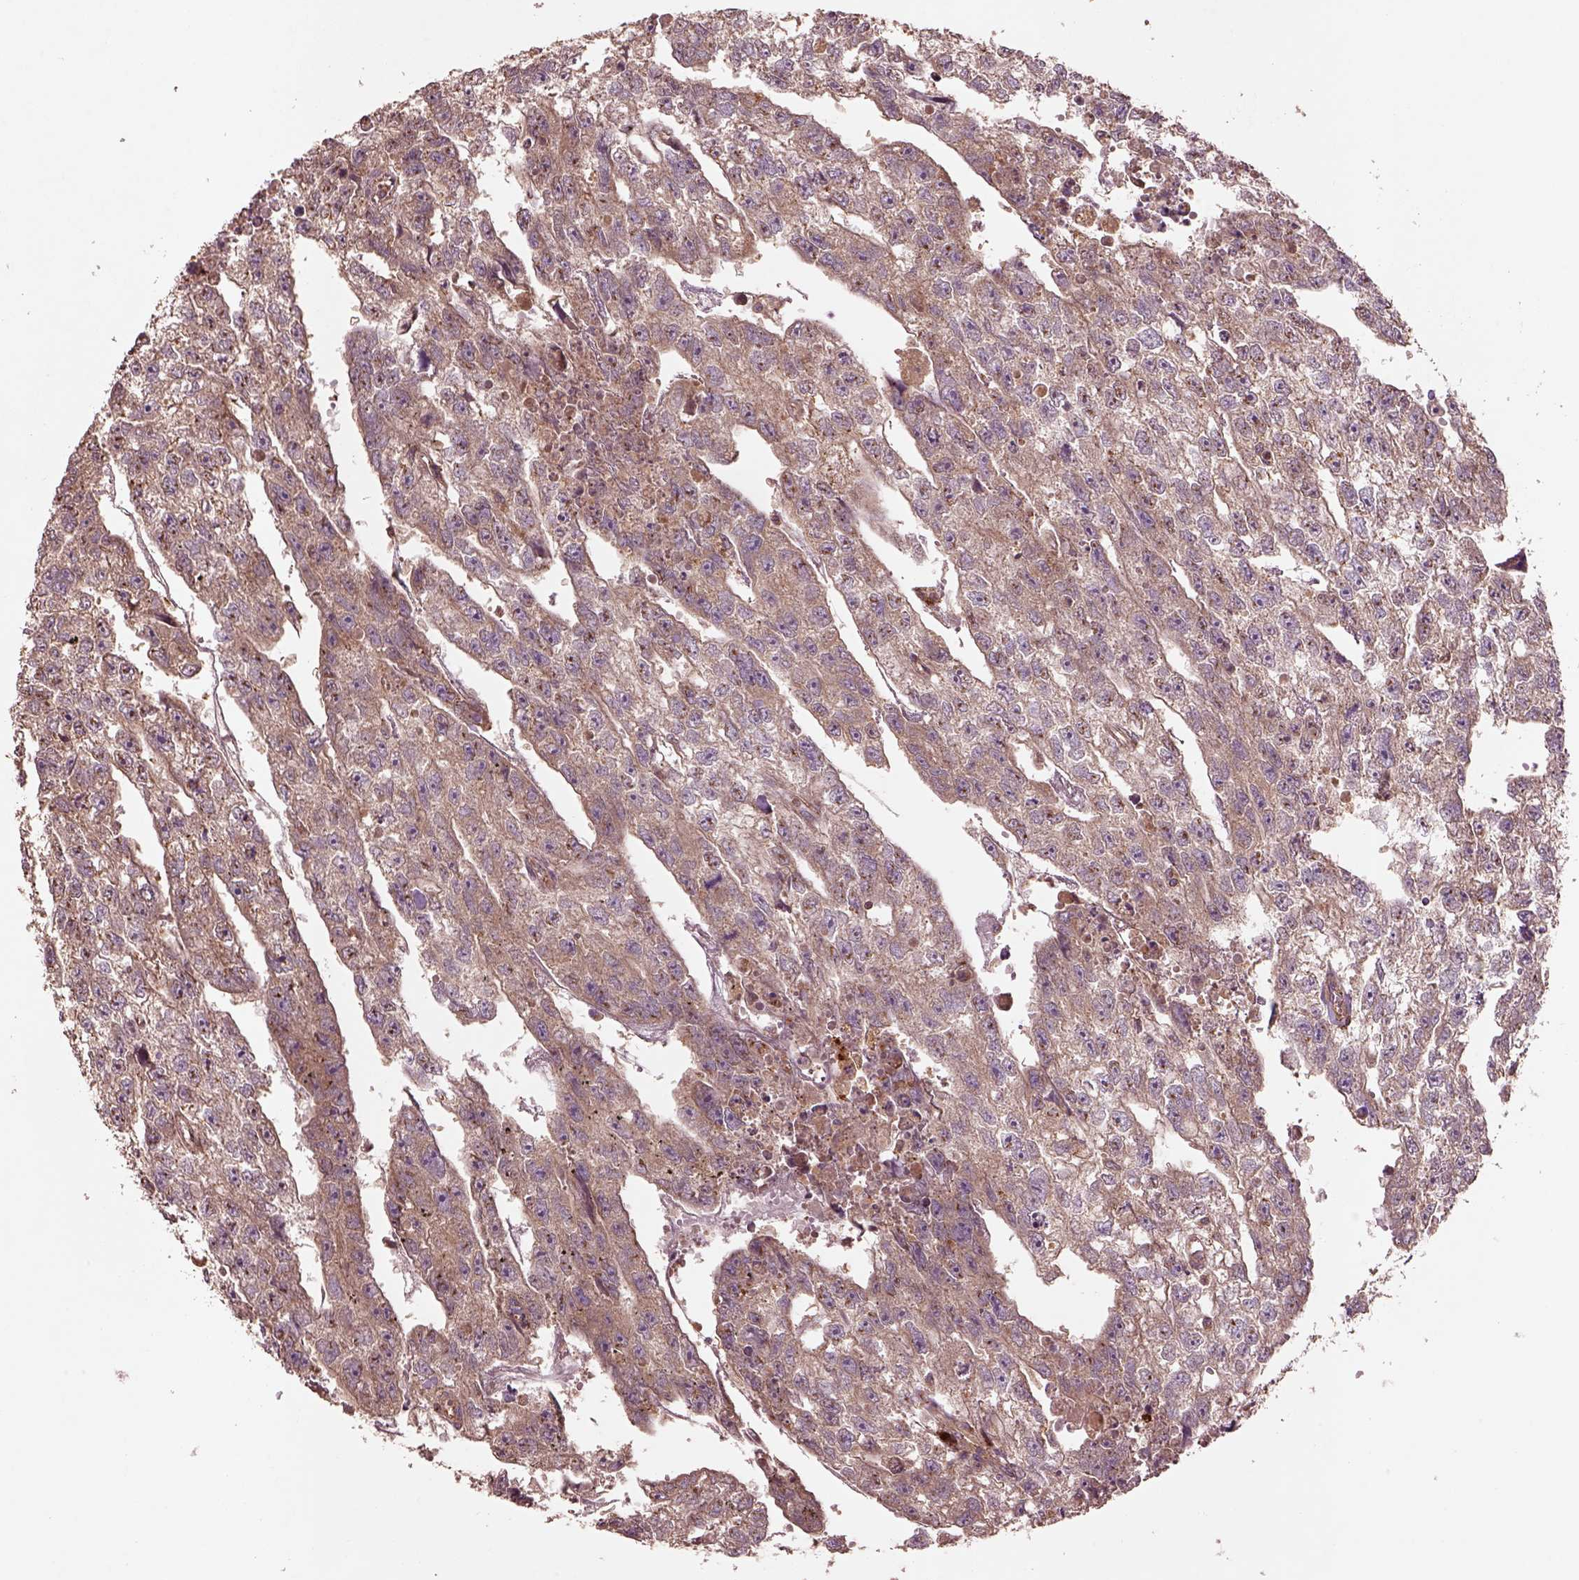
{"staining": {"intensity": "weak", "quantity": "25%-75%", "location": "cytoplasmic/membranous"}, "tissue": "testis cancer", "cell_type": "Tumor cells", "image_type": "cancer", "snomed": [{"axis": "morphology", "description": "Carcinoma, Embryonal, NOS"}, {"axis": "morphology", "description": "Teratoma, malignant, NOS"}, {"axis": "topography", "description": "Testis"}], "caption": "High-power microscopy captured an immunohistochemistry micrograph of testis cancer (embryonal carcinoma), revealing weak cytoplasmic/membranous expression in about 25%-75% of tumor cells. (DAB IHC, brown staining for protein, blue staining for nuclei).", "gene": "TRADD", "patient": {"sex": "male", "age": 44}}